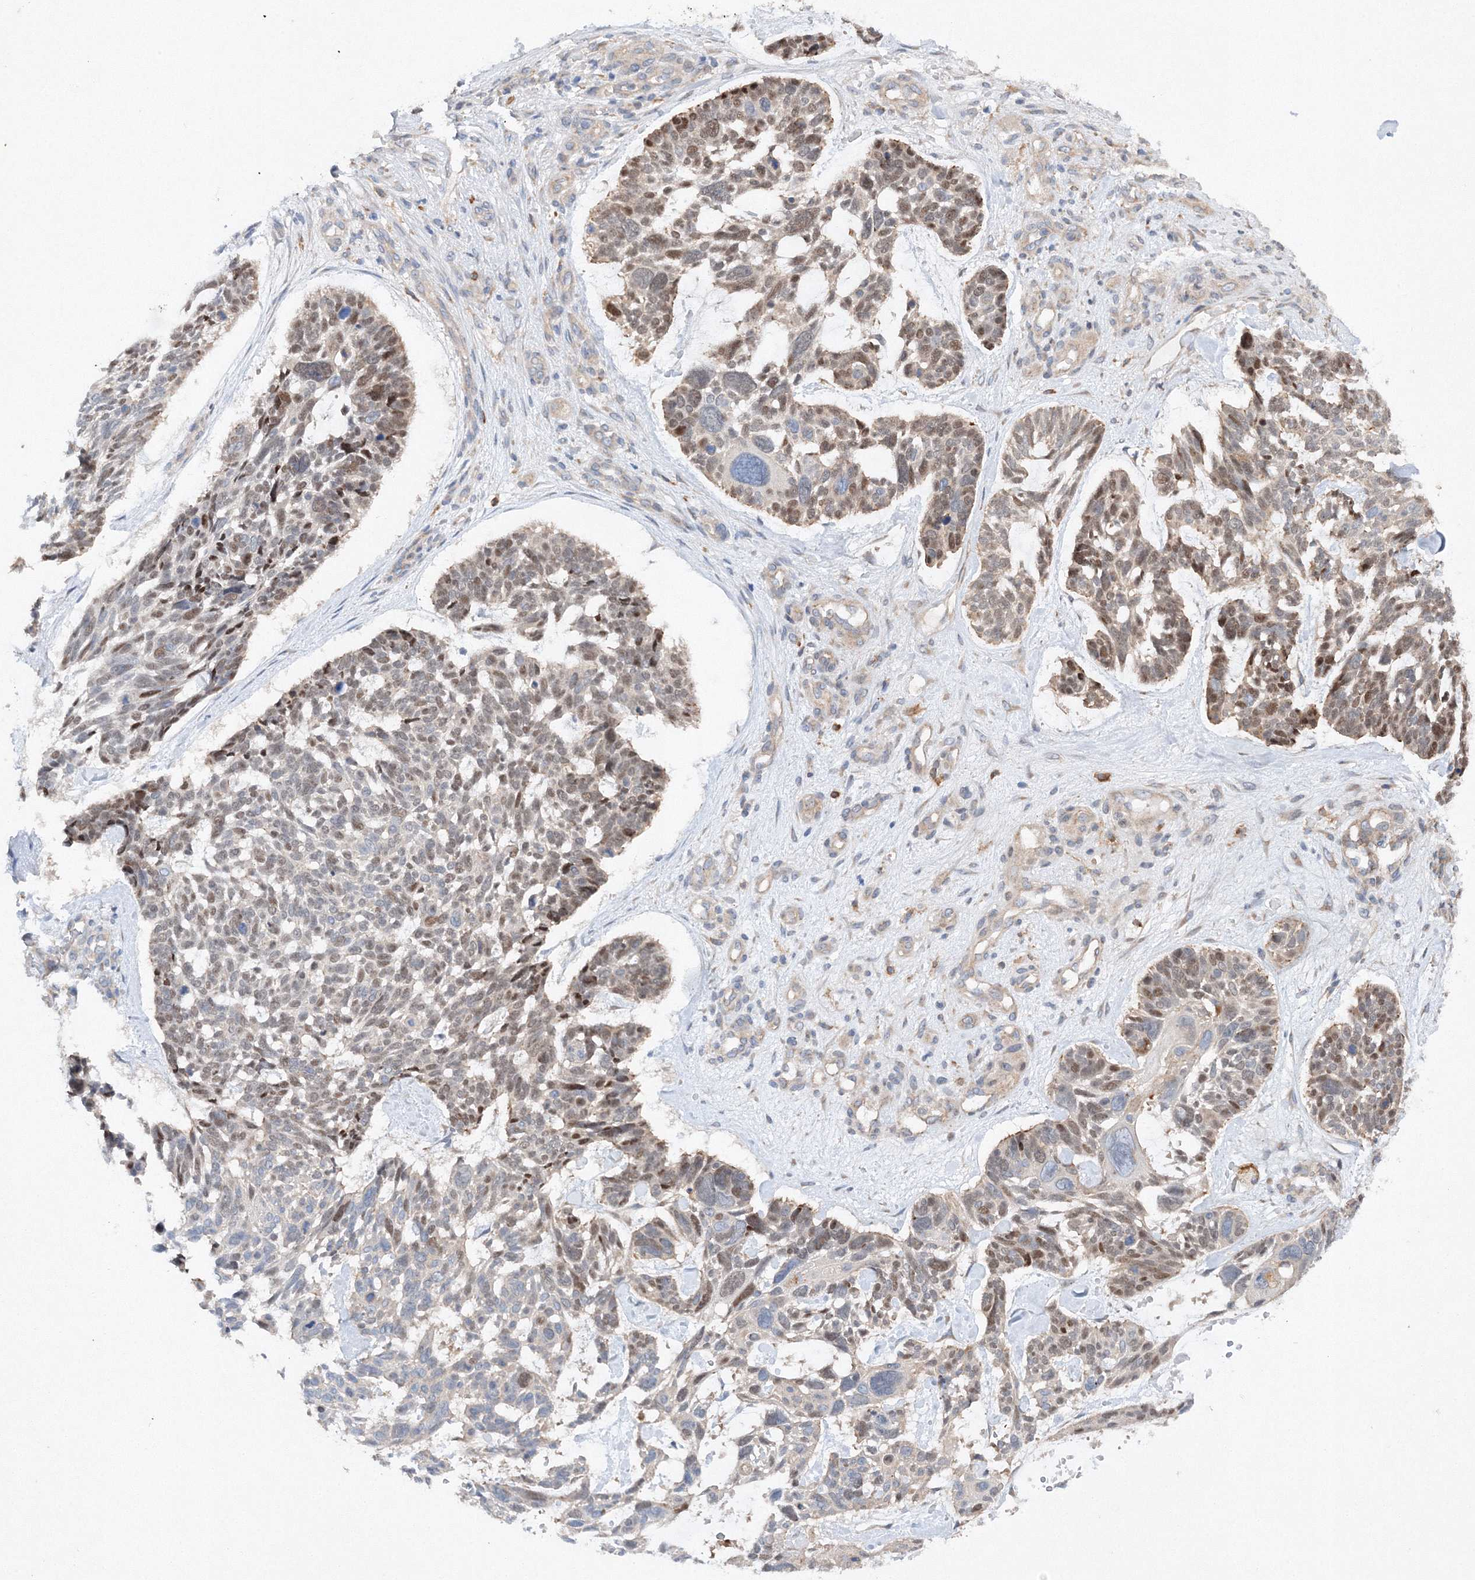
{"staining": {"intensity": "moderate", "quantity": "25%-75%", "location": "nuclear"}, "tissue": "skin cancer", "cell_type": "Tumor cells", "image_type": "cancer", "snomed": [{"axis": "morphology", "description": "Basal cell carcinoma"}, {"axis": "topography", "description": "Skin"}], "caption": "Immunohistochemical staining of human skin cancer (basal cell carcinoma) reveals medium levels of moderate nuclear protein positivity in approximately 25%-75% of tumor cells.", "gene": "SLC36A1", "patient": {"sex": "male", "age": 88}}